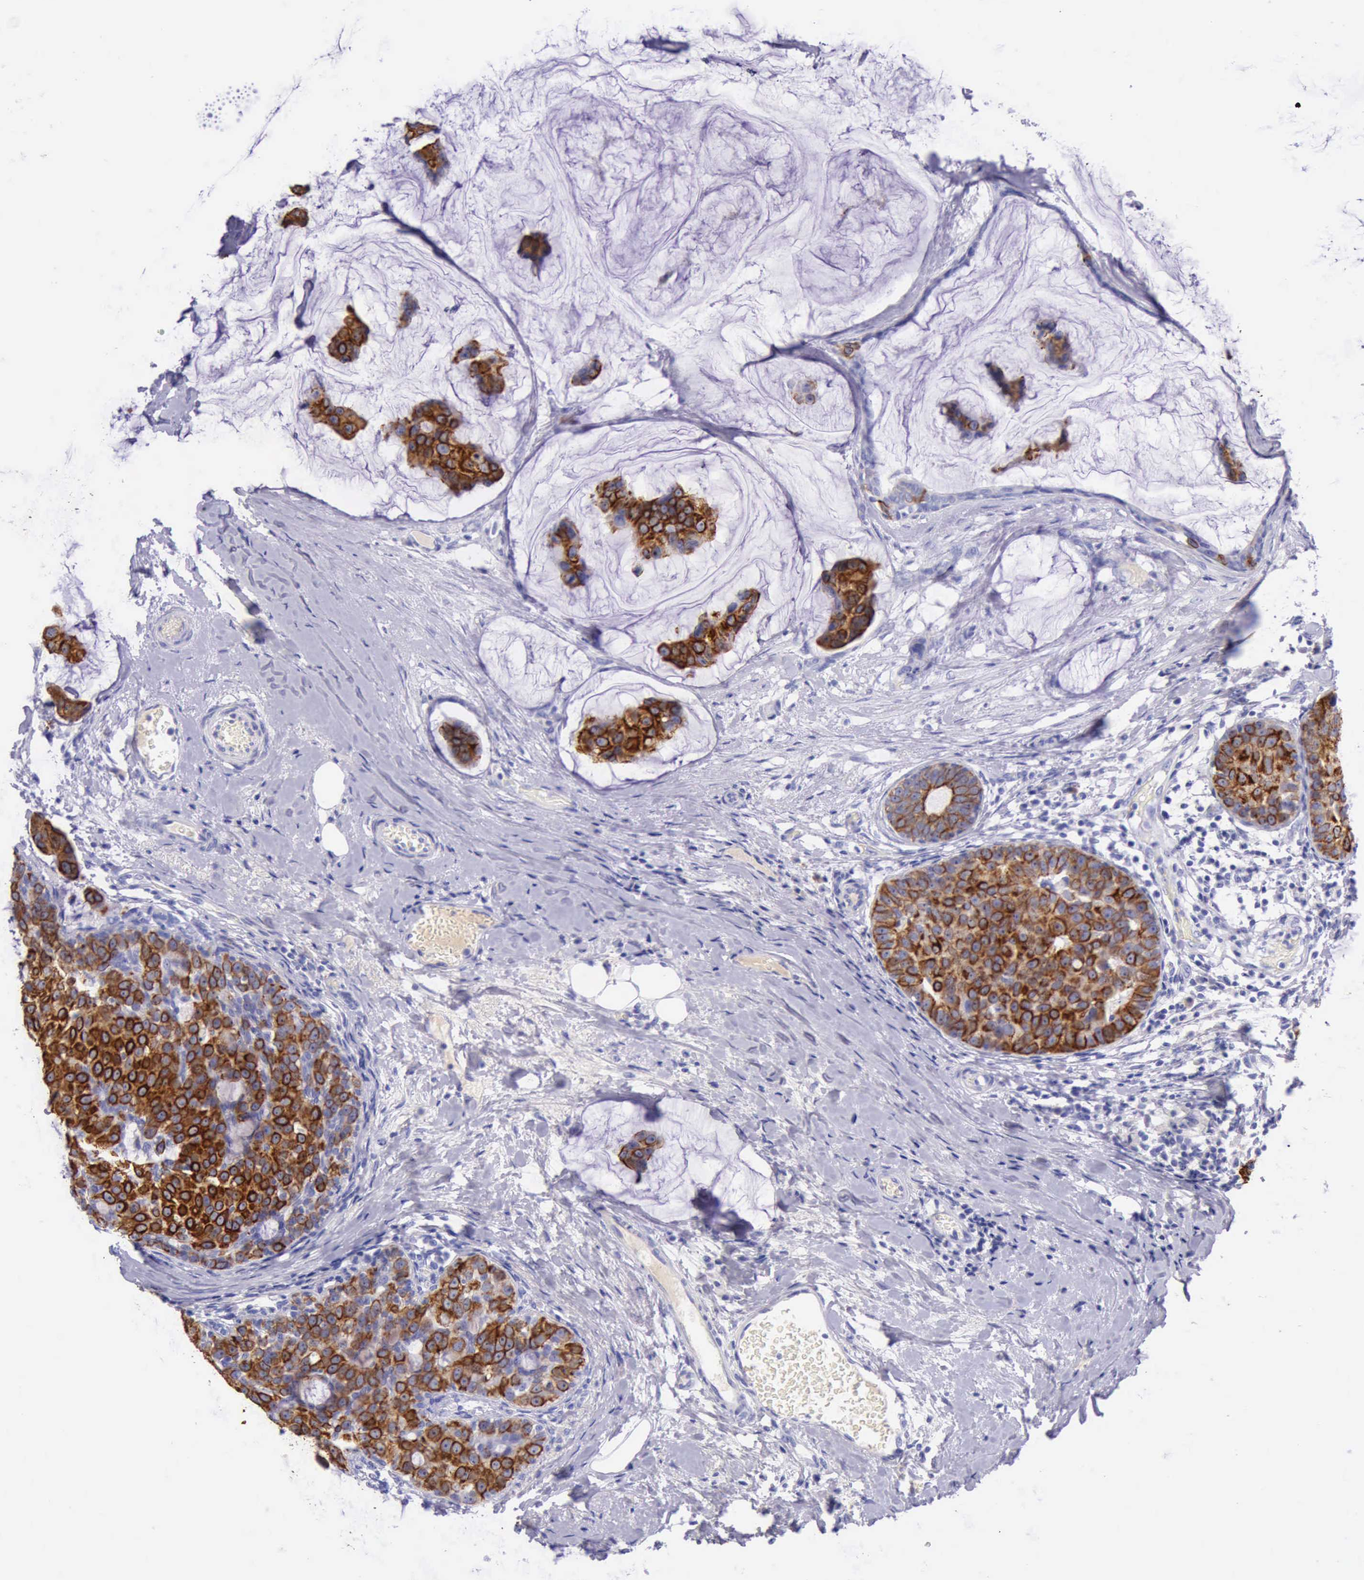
{"staining": {"intensity": "strong", "quantity": ">75%", "location": "cytoplasmic/membranous"}, "tissue": "breast cancer", "cell_type": "Tumor cells", "image_type": "cancer", "snomed": [{"axis": "morphology", "description": "Normal tissue, NOS"}, {"axis": "morphology", "description": "Duct carcinoma"}, {"axis": "topography", "description": "Breast"}], "caption": "Protein analysis of breast cancer tissue shows strong cytoplasmic/membranous positivity in approximately >75% of tumor cells. (DAB (3,3'-diaminobenzidine) = brown stain, brightfield microscopy at high magnification).", "gene": "KRT8", "patient": {"sex": "female", "age": 50}}